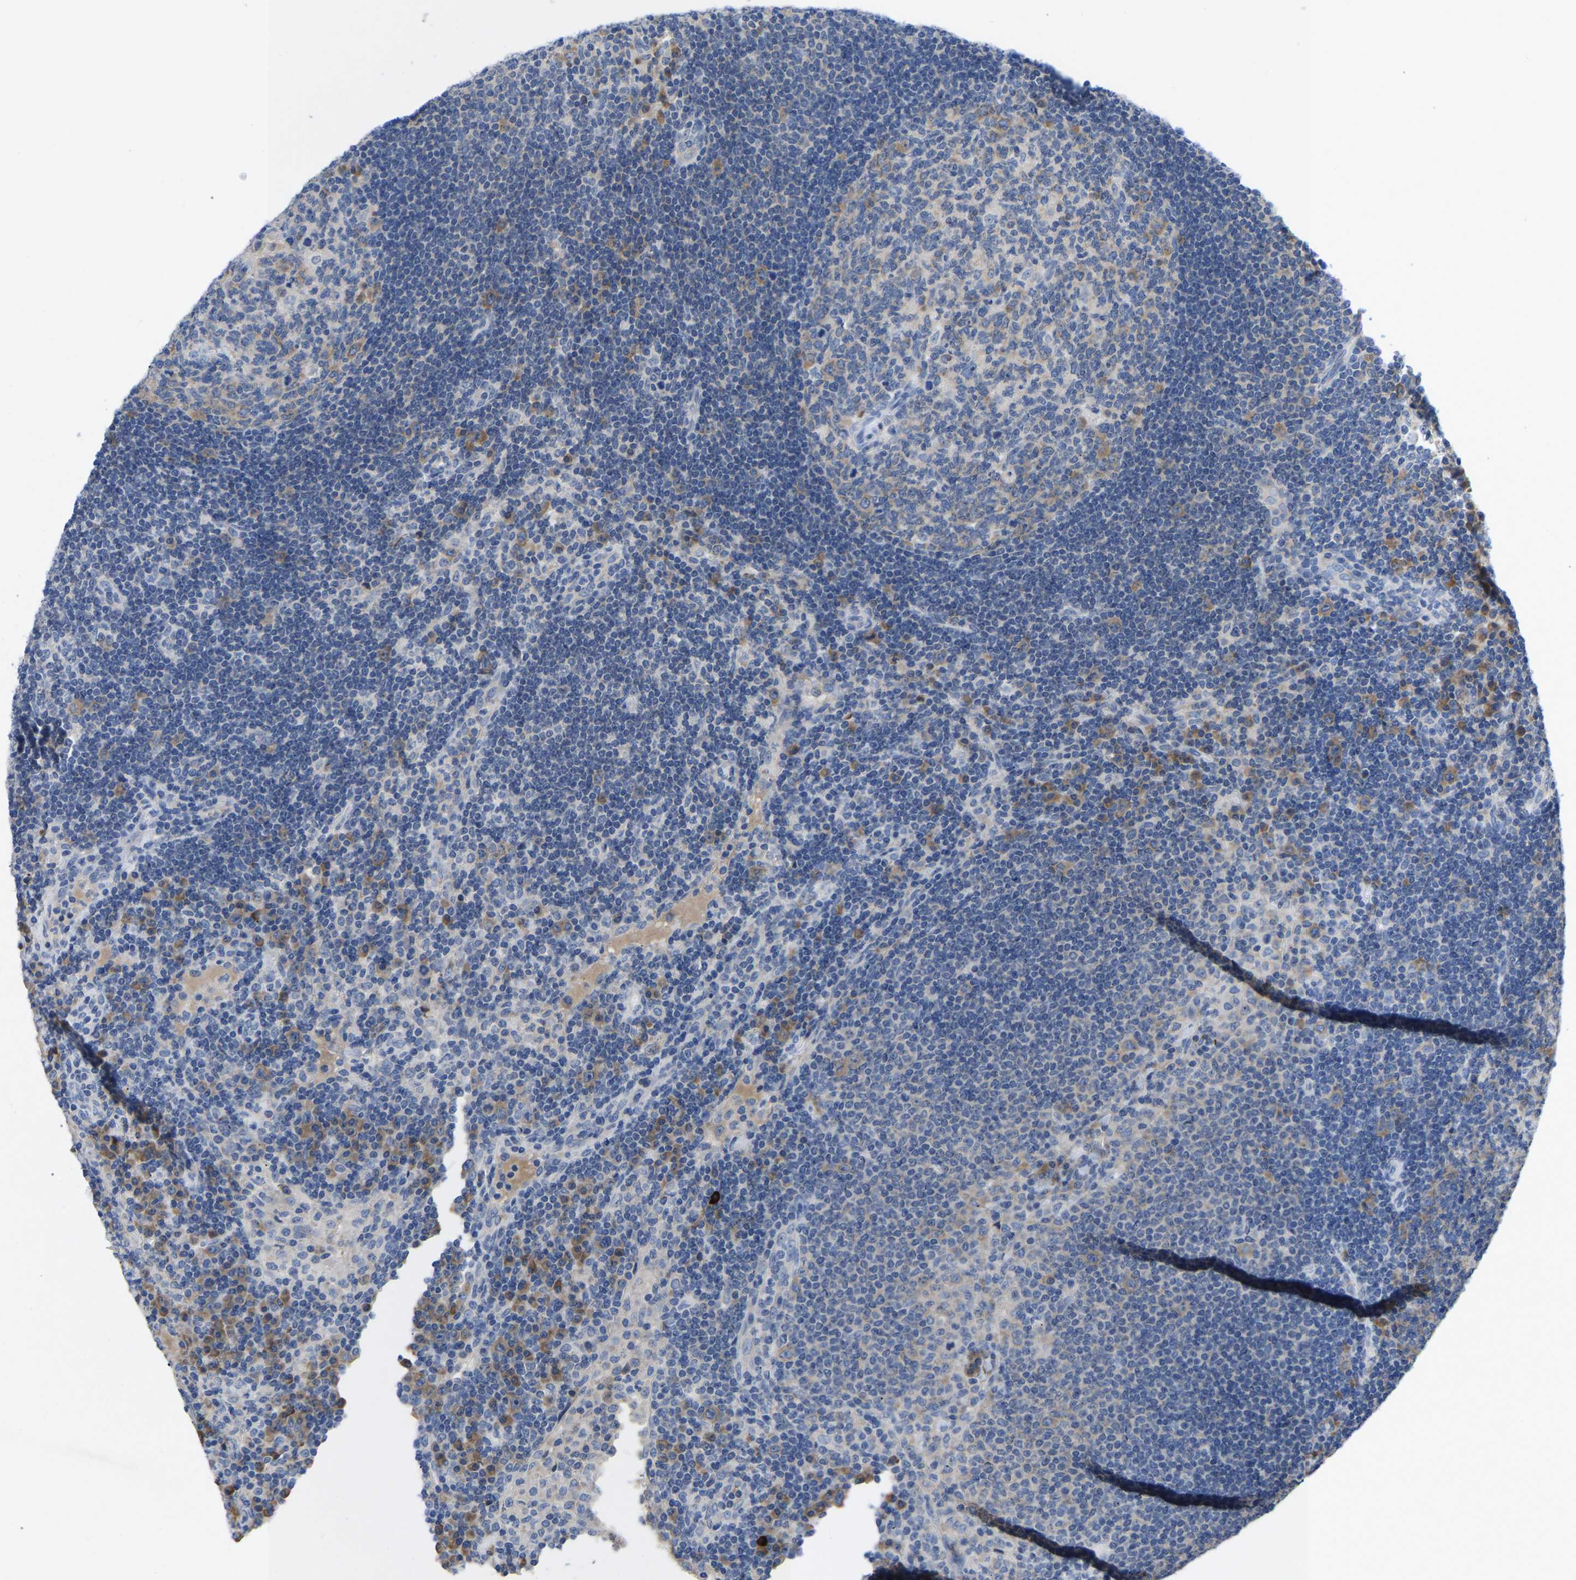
{"staining": {"intensity": "weak", "quantity": "<25%", "location": "cytoplasmic/membranous"}, "tissue": "lymph node", "cell_type": "Germinal center cells", "image_type": "normal", "snomed": [{"axis": "morphology", "description": "Normal tissue, NOS"}, {"axis": "topography", "description": "Lymph node"}], "caption": "This is a photomicrograph of IHC staining of unremarkable lymph node, which shows no expression in germinal center cells.", "gene": "ABCA10", "patient": {"sex": "female", "age": 53}}